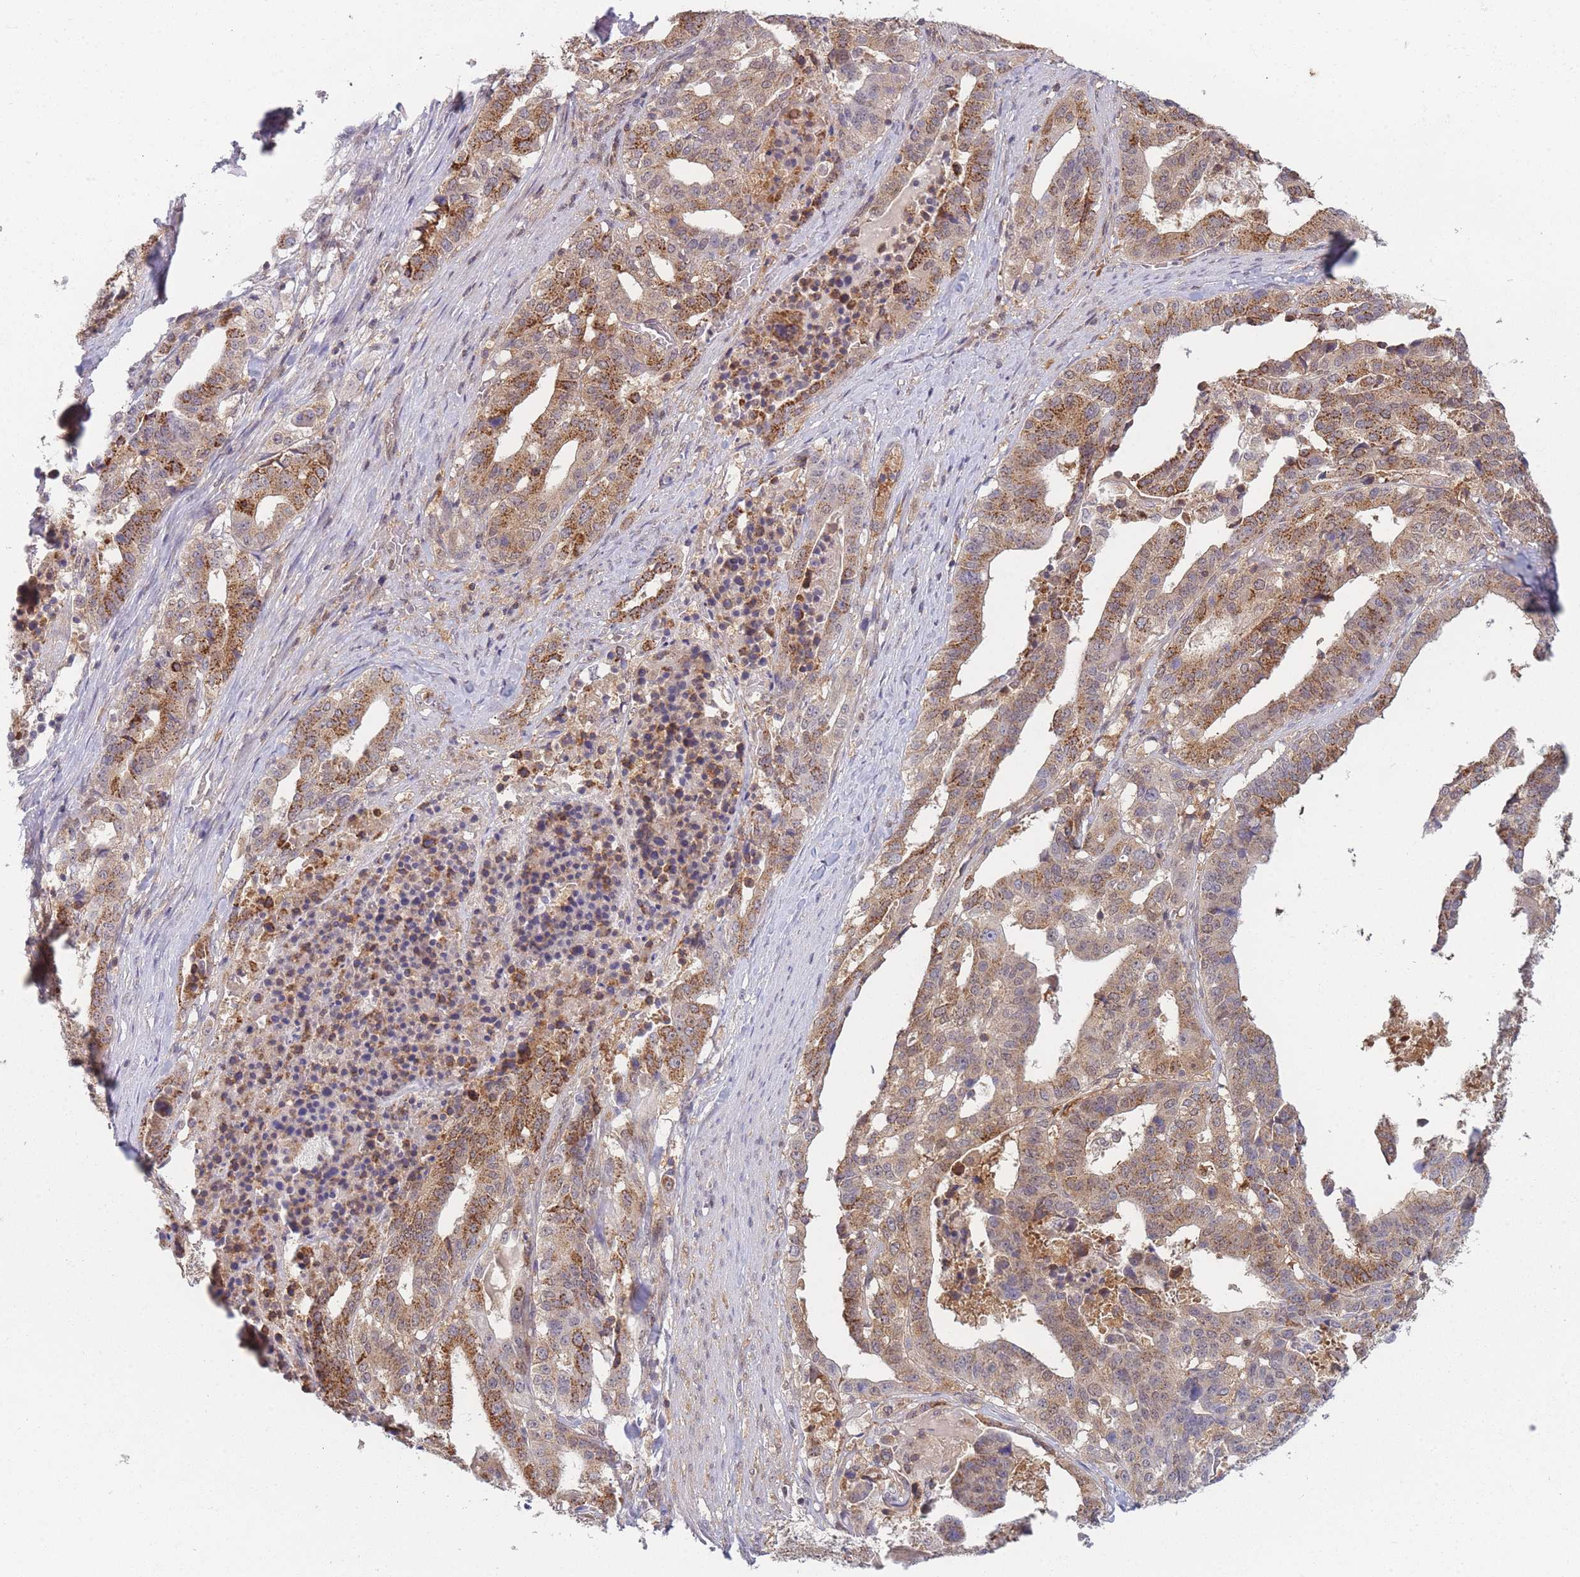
{"staining": {"intensity": "moderate", "quantity": ">75%", "location": "cytoplasmic/membranous"}, "tissue": "stomach cancer", "cell_type": "Tumor cells", "image_type": "cancer", "snomed": [{"axis": "morphology", "description": "Adenocarcinoma, NOS"}, {"axis": "topography", "description": "Stomach"}], "caption": "This is an image of immunohistochemistry staining of adenocarcinoma (stomach), which shows moderate expression in the cytoplasmic/membranous of tumor cells.", "gene": "MRI1", "patient": {"sex": "male", "age": 48}}